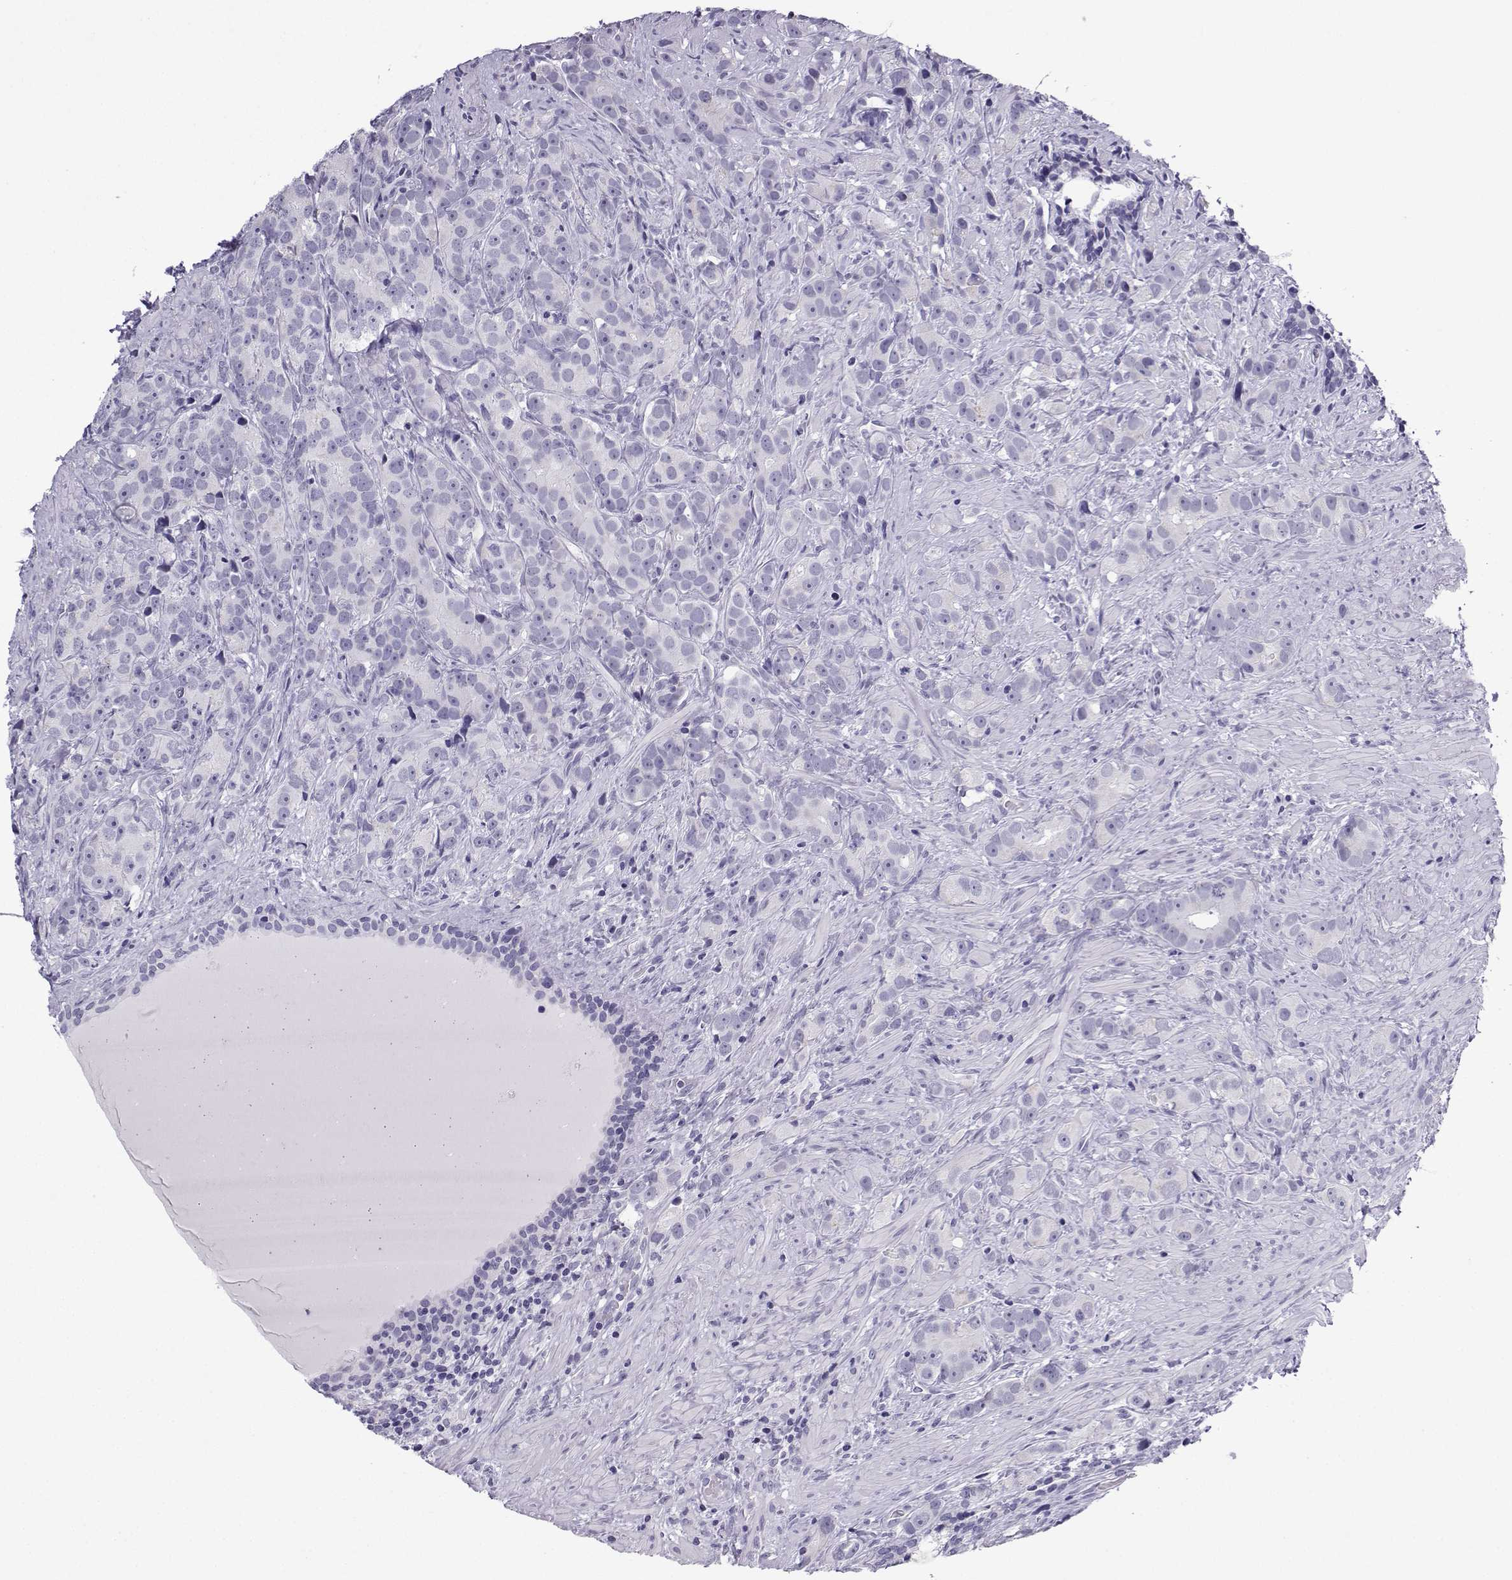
{"staining": {"intensity": "negative", "quantity": "none", "location": "none"}, "tissue": "prostate cancer", "cell_type": "Tumor cells", "image_type": "cancer", "snomed": [{"axis": "morphology", "description": "Adenocarcinoma, High grade"}, {"axis": "topography", "description": "Prostate"}], "caption": "The photomicrograph exhibits no staining of tumor cells in prostate high-grade adenocarcinoma.", "gene": "ACRBP", "patient": {"sex": "male", "age": 90}}